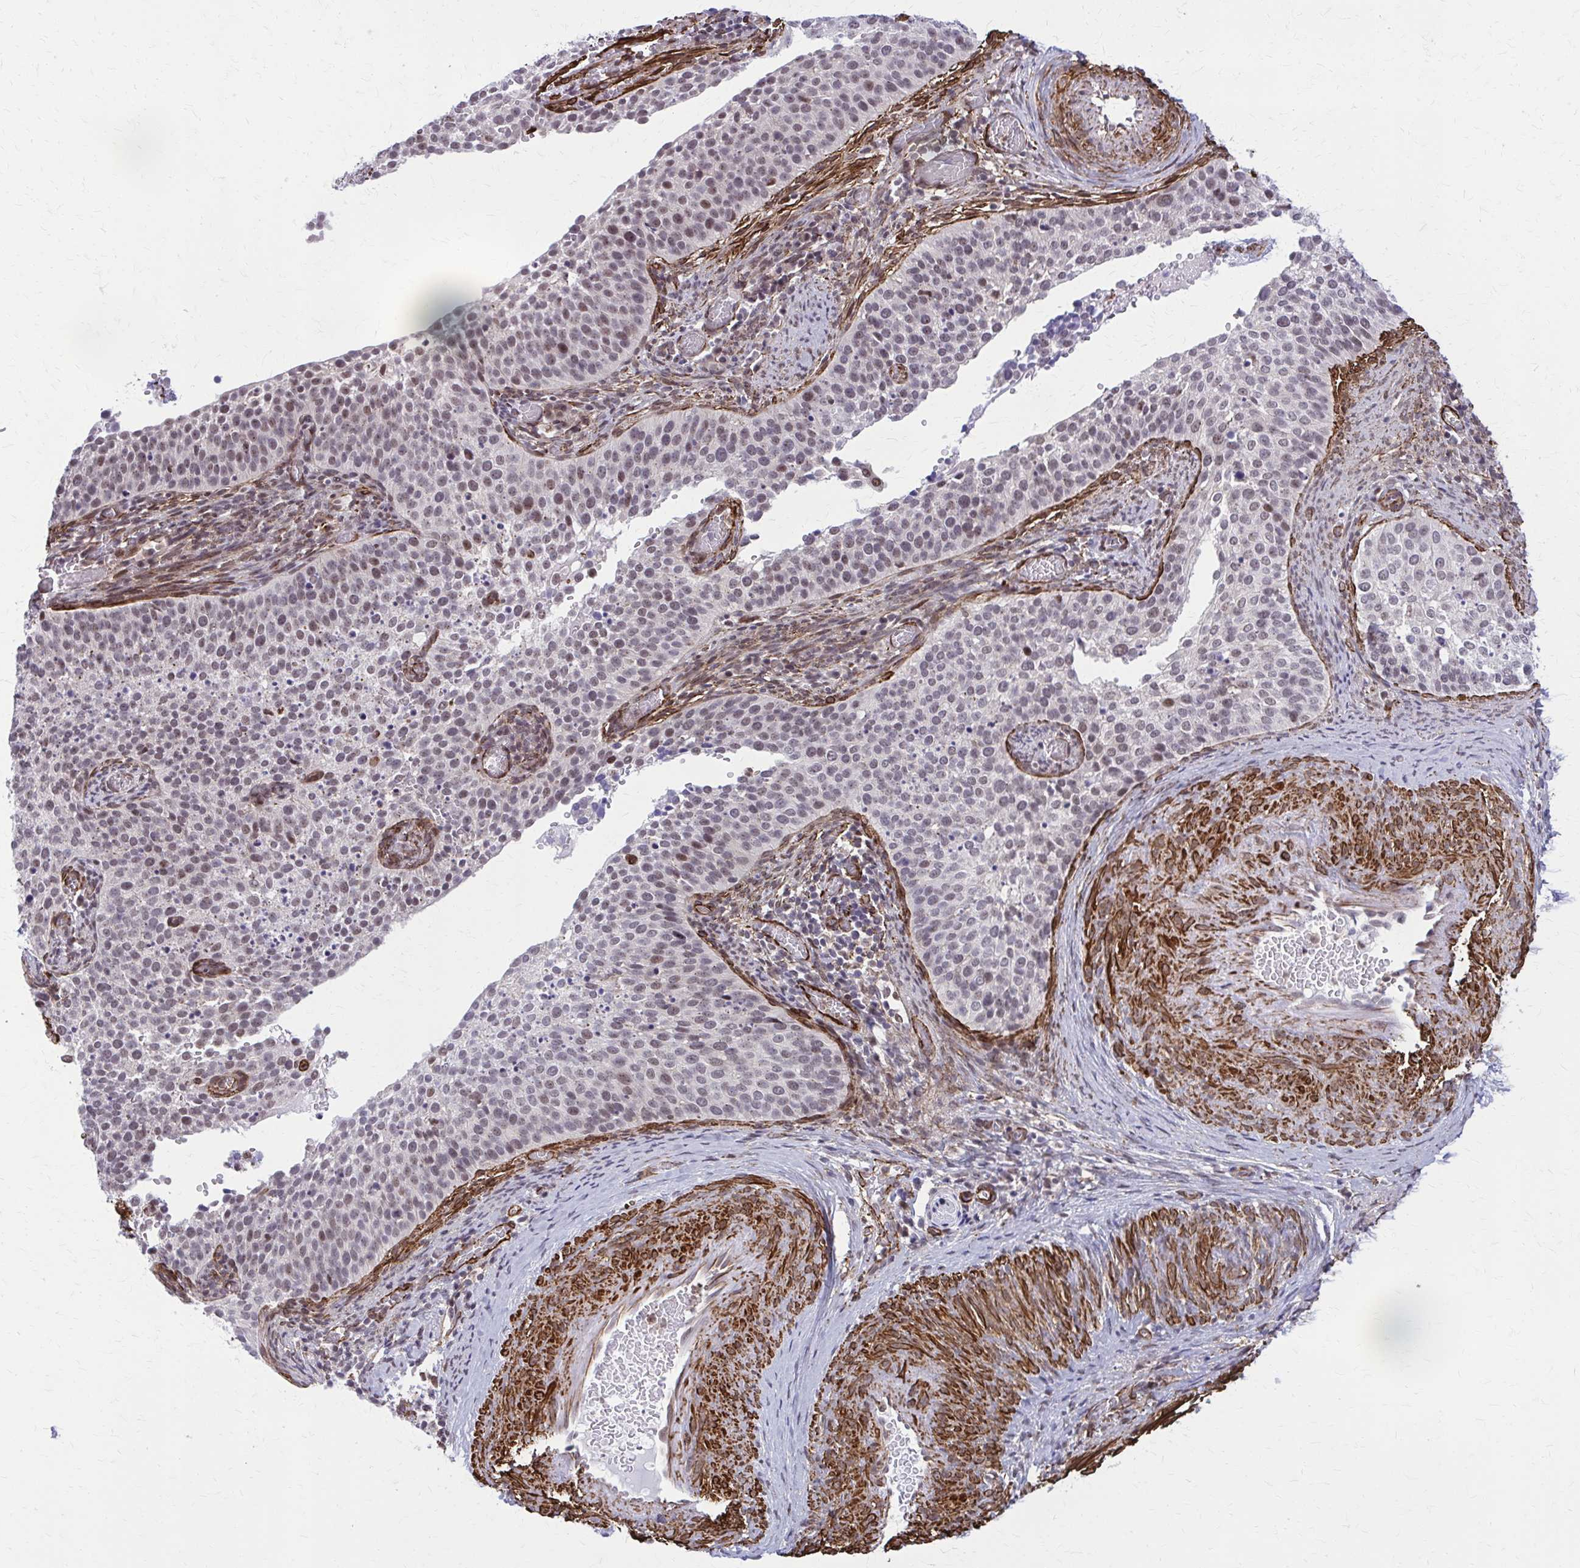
{"staining": {"intensity": "weak", "quantity": "25%-75%", "location": "nuclear"}, "tissue": "cervical cancer", "cell_type": "Tumor cells", "image_type": "cancer", "snomed": [{"axis": "morphology", "description": "Squamous cell carcinoma, NOS"}, {"axis": "topography", "description": "Cervix"}], "caption": "Protein analysis of cervical squamous cell carcinoma tissue demonstrates weak nuclear positivity in approximately 25%-75% of tumor cells.", "gene": "NRBF2", "patient": {"sex": "female", "age": 44}}